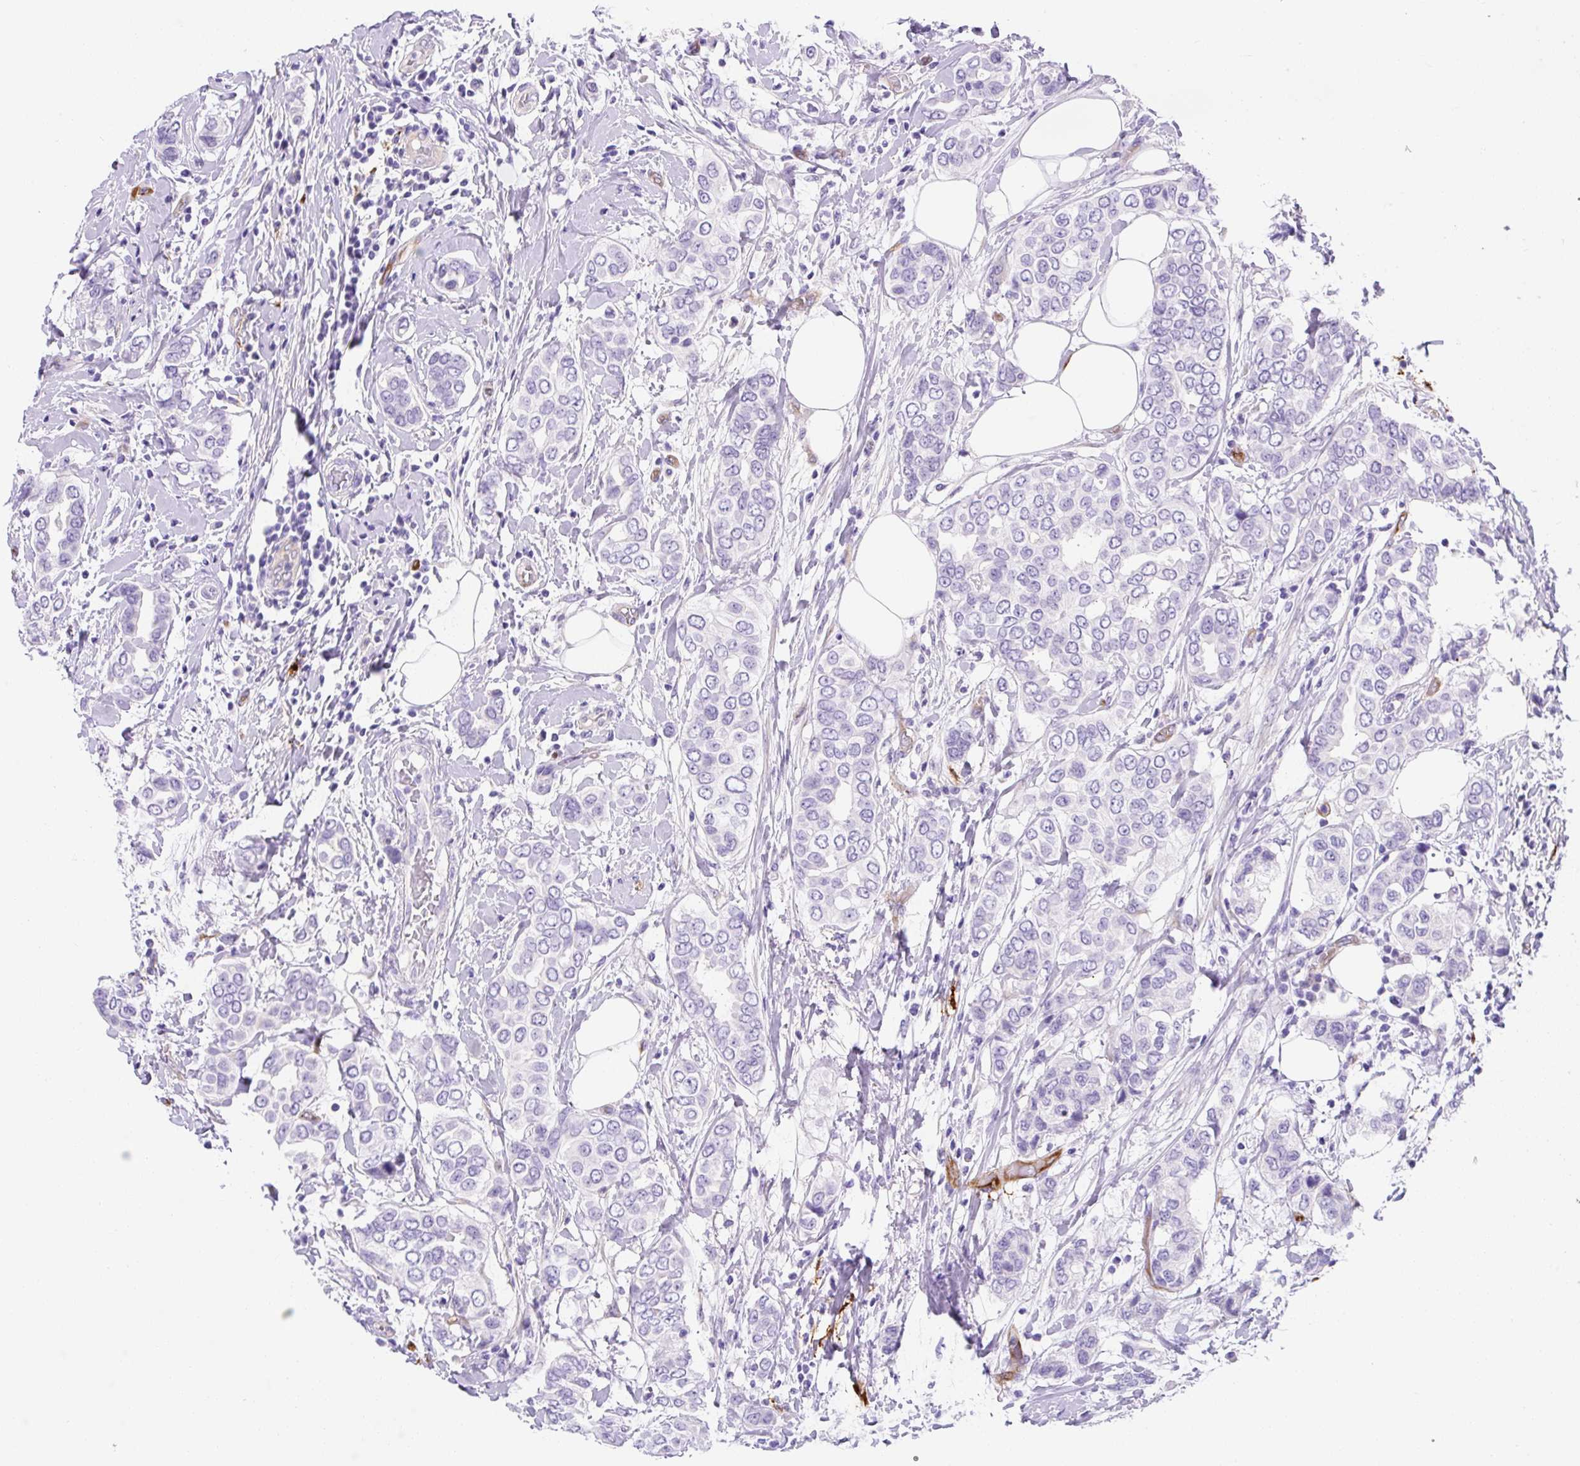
{"staining": {"intensity": "negative", "quantity": "none", "location": "none"}, "tissue": "breast cancer", "cell_type": "Tumor cells", "image_type": "cancer", "snomed": [{"axis": "morphology", "description": "Lobular carcinoma"}, {"axis": "topography", "description": "Breast"}], "caption": "Protein analysis of breast cancer (lobular carcinoma) reveals no significant expression in tumor cells.", "gene": "ASB4", "patient": {"sex": "female", "age": 51}}